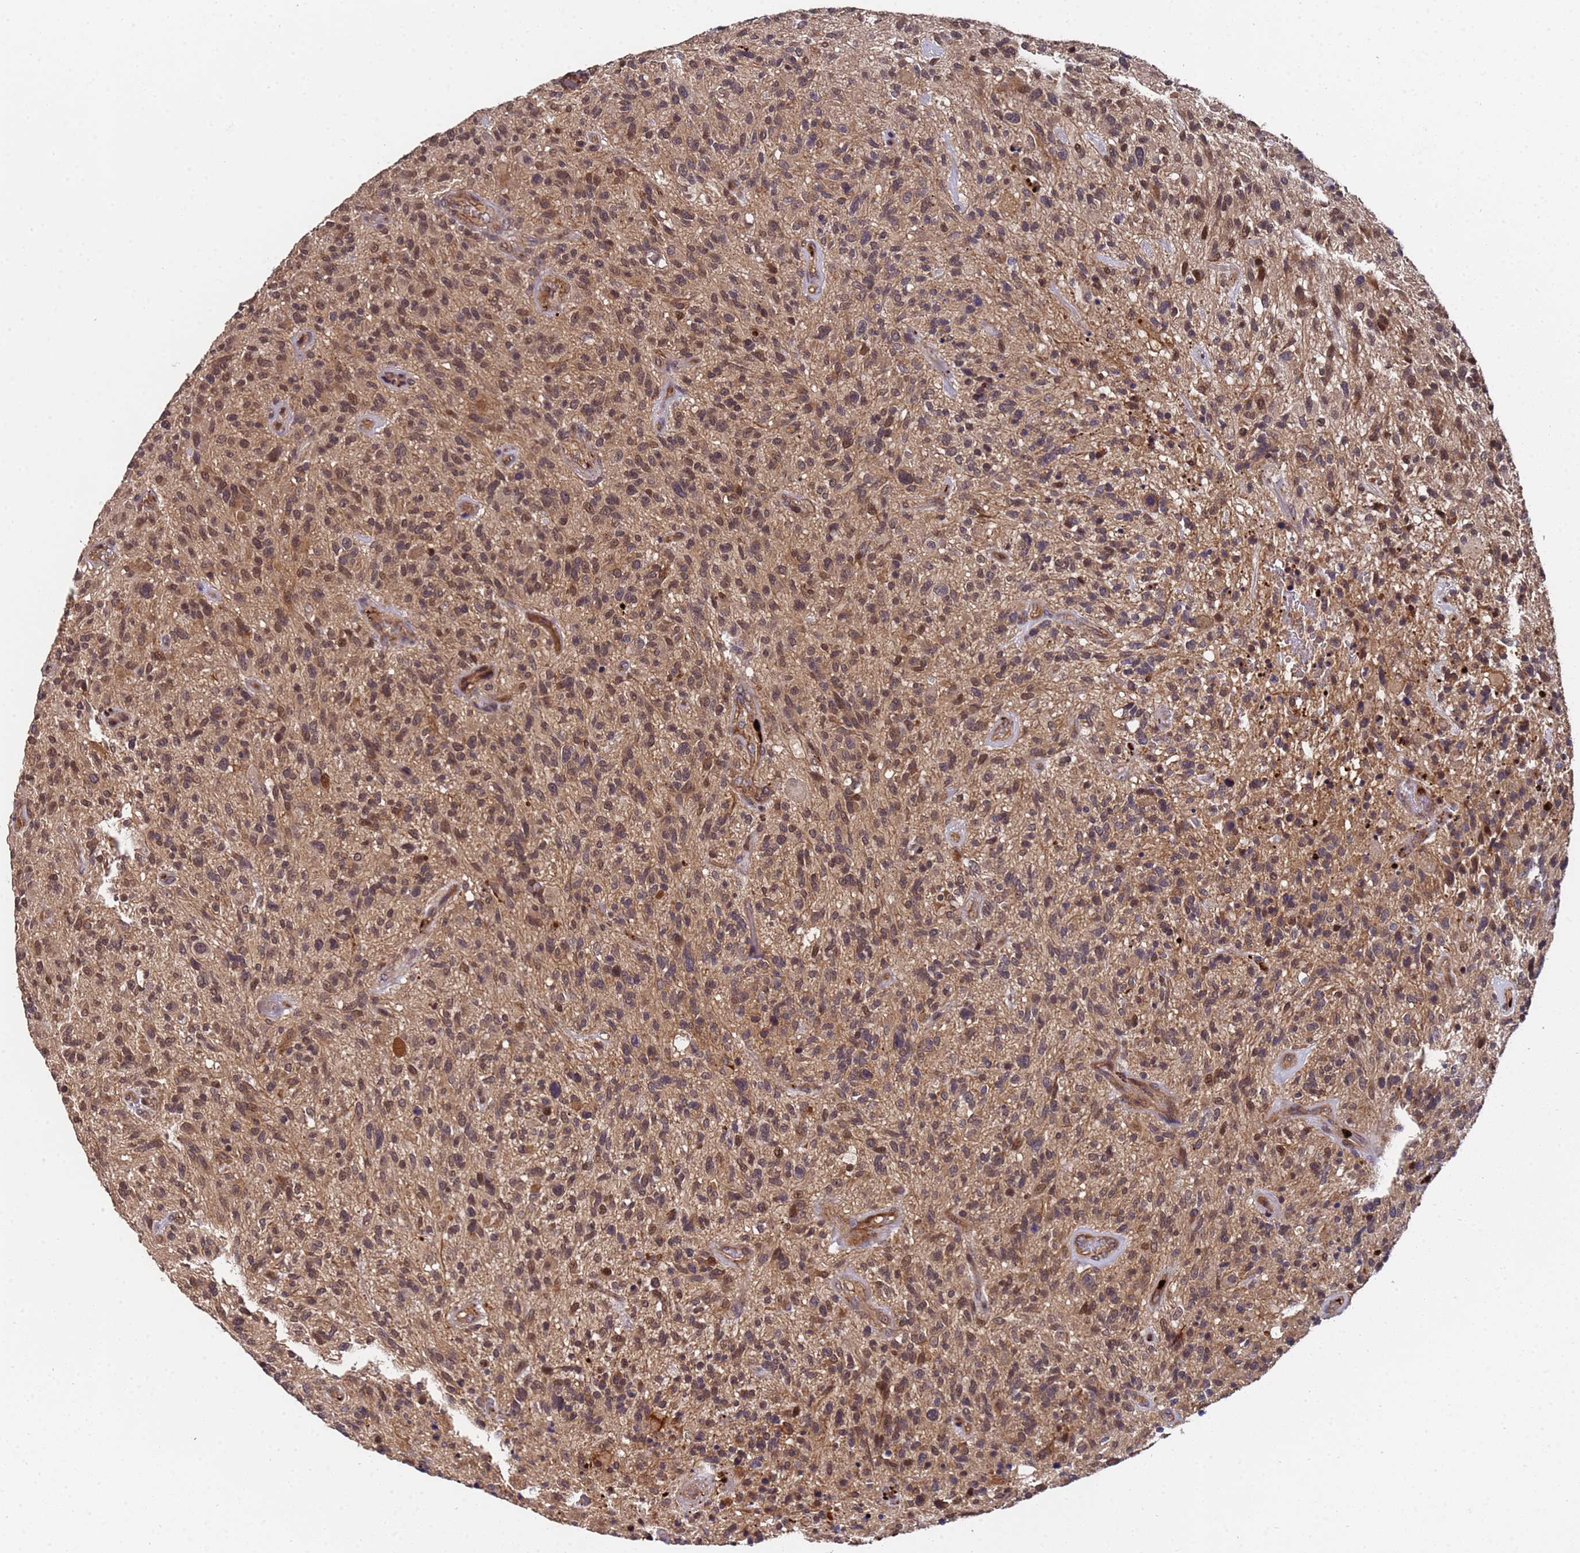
{"staining": {"intensity": "moderate", "quantity": ">75%", "location": "cytoplasmic/membranous,nuclear"}, "tissue": "glioma", "cell_type": "Tumor cells", "image_type": "cancer", "snomed": [{"axis": "morphology", "description": "Glioma, malignant, High grade"}, {"axis": "topography", "description": "Brain"}], "caption": "Malignant glioma (high-grade) stained with DAB (3,3'-diaminobenzidine) IHC shows medium levels of moderate cytoplasmic/membranous and nuclear expression in approximately >75% of tumor cells.", "gene": "GSTCD", "patient": {"sex": "male", "age": 47}}